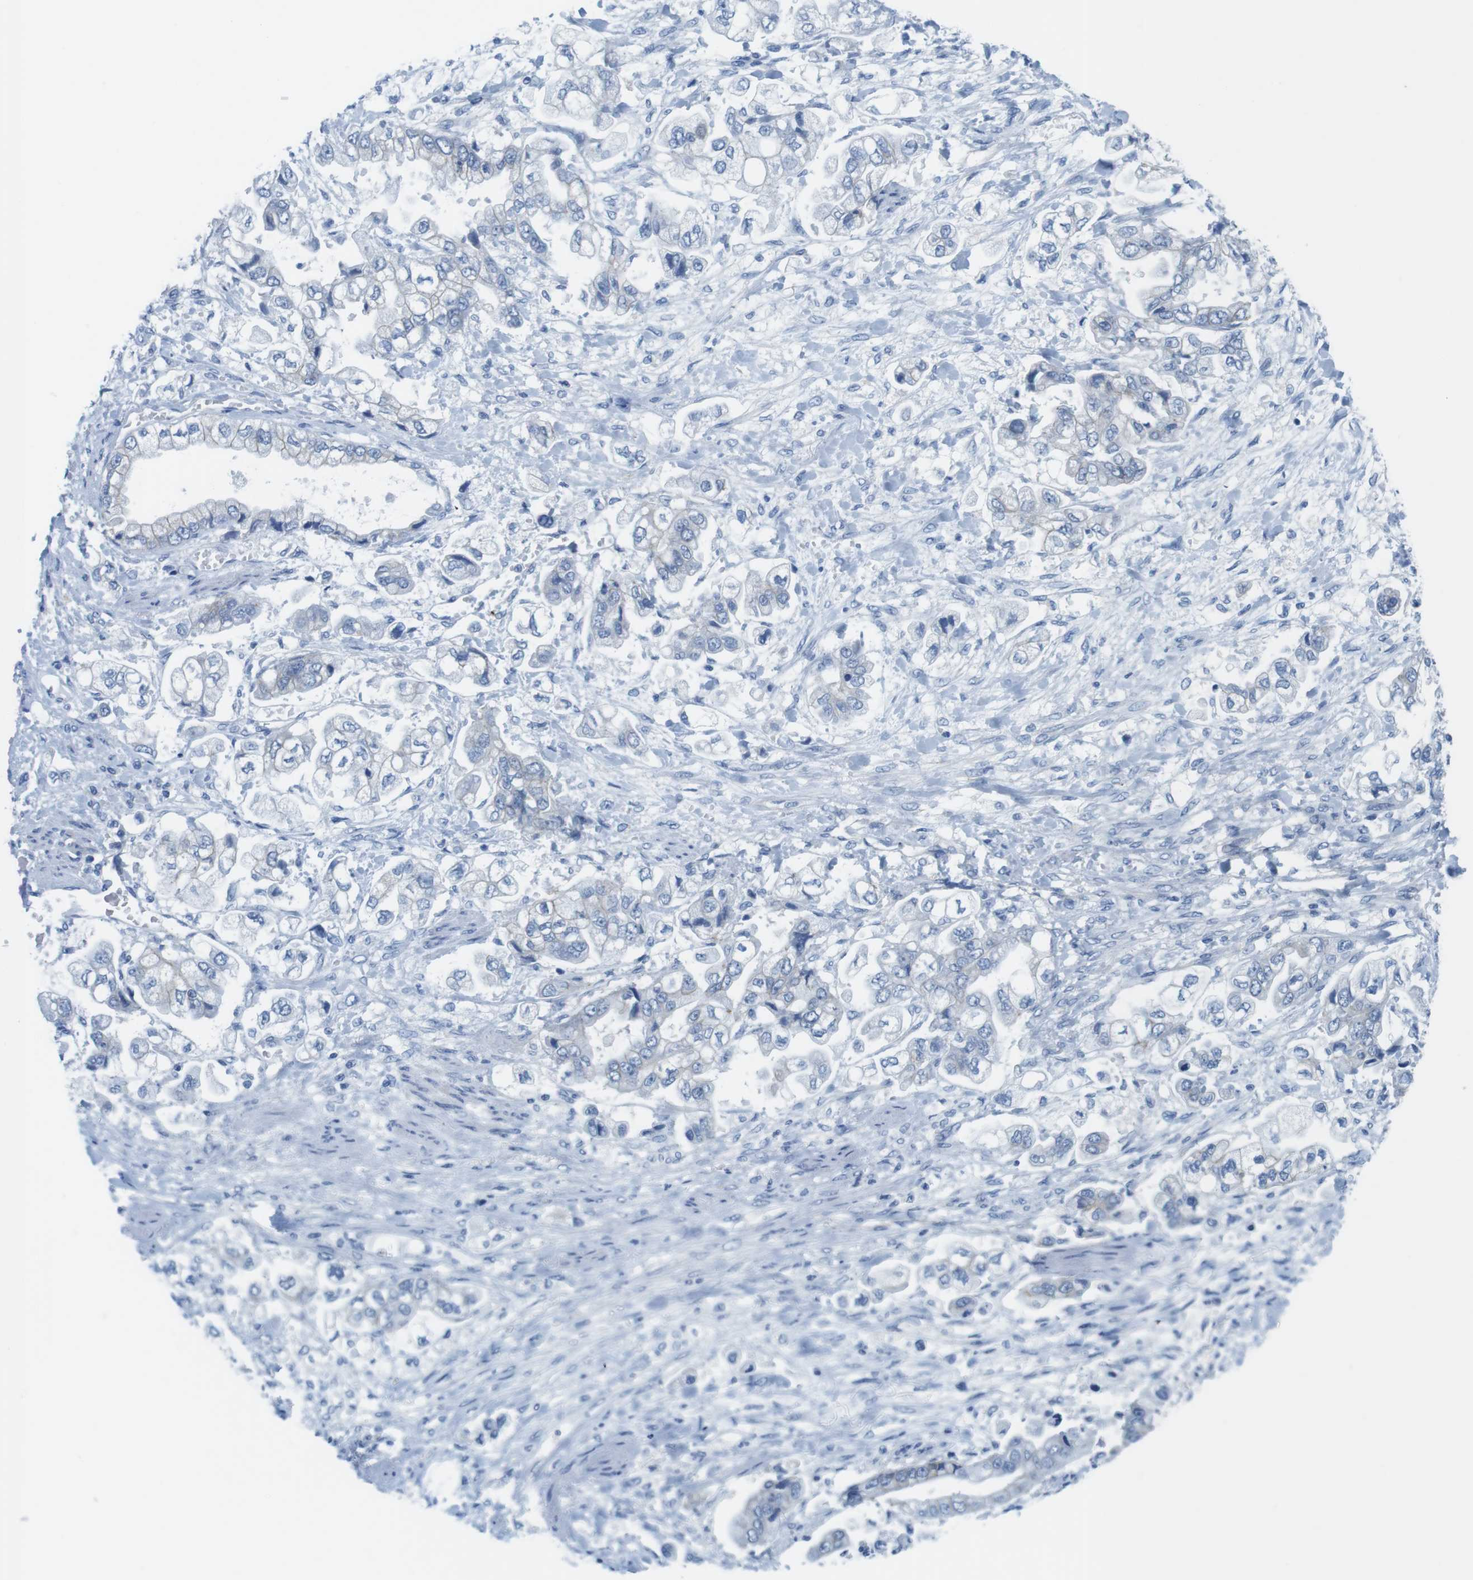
{"staining": {"intensity": "negative", "quantity": "none", "location": "none"}, "tissue": "stomach cancer", "cell_type": "Tumor cells", "image_type": "cancer", "snomed": [{"axis": "morphology", "description": "Normal tissue, NOS"}, {"axis": "morphology", "description": "Adenocarcinoma, NOS"}, {"axis": "topography", "description": "Stomach"}], "caption": "This is an immunohistochemistry (IHC) histopathology image of adenocarcinoma (stomach). There is no expression in tumor cells.", "gene": "SLC6A6", "patient": {"sex": "male", "age": 62}}